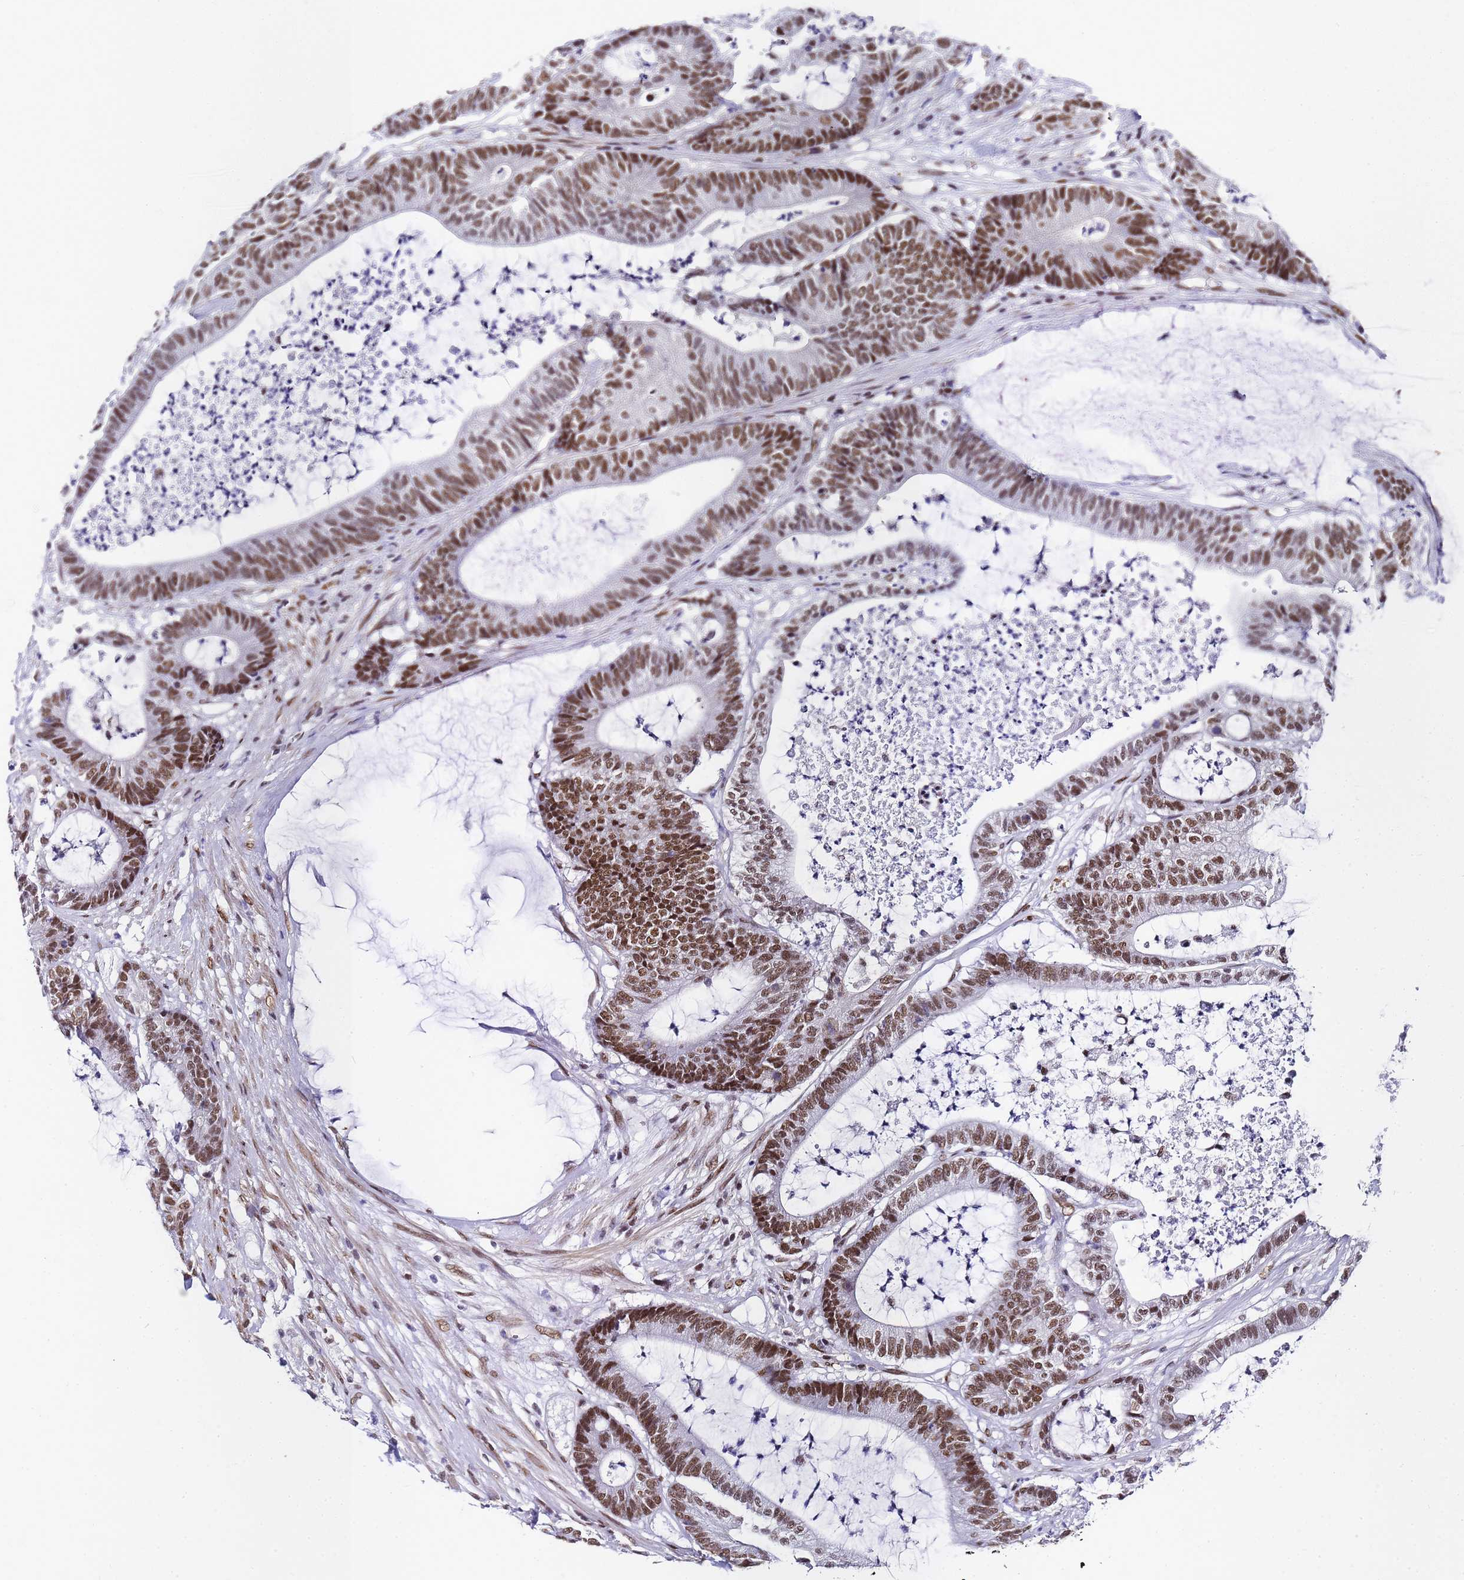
{"staining": {"intensity": "strong", "quantity": ">75%", "location": "nuclear"}, "tissue": "colorectal cancer", "cell_type": "Tumor cells", "image_type": "cancer", "snomed": [{"axis": "morphology", "description": "Adenocarcinoma, NOS"}, {"axis": "topography", "description": "Colon"}], "caption": "Tumor cells display strong nuclear positivity in about >75% of cells in colorectal adenocarcinoma.", "gene": "POLR1A", "patient": {"sex": "female", "age": 84}}